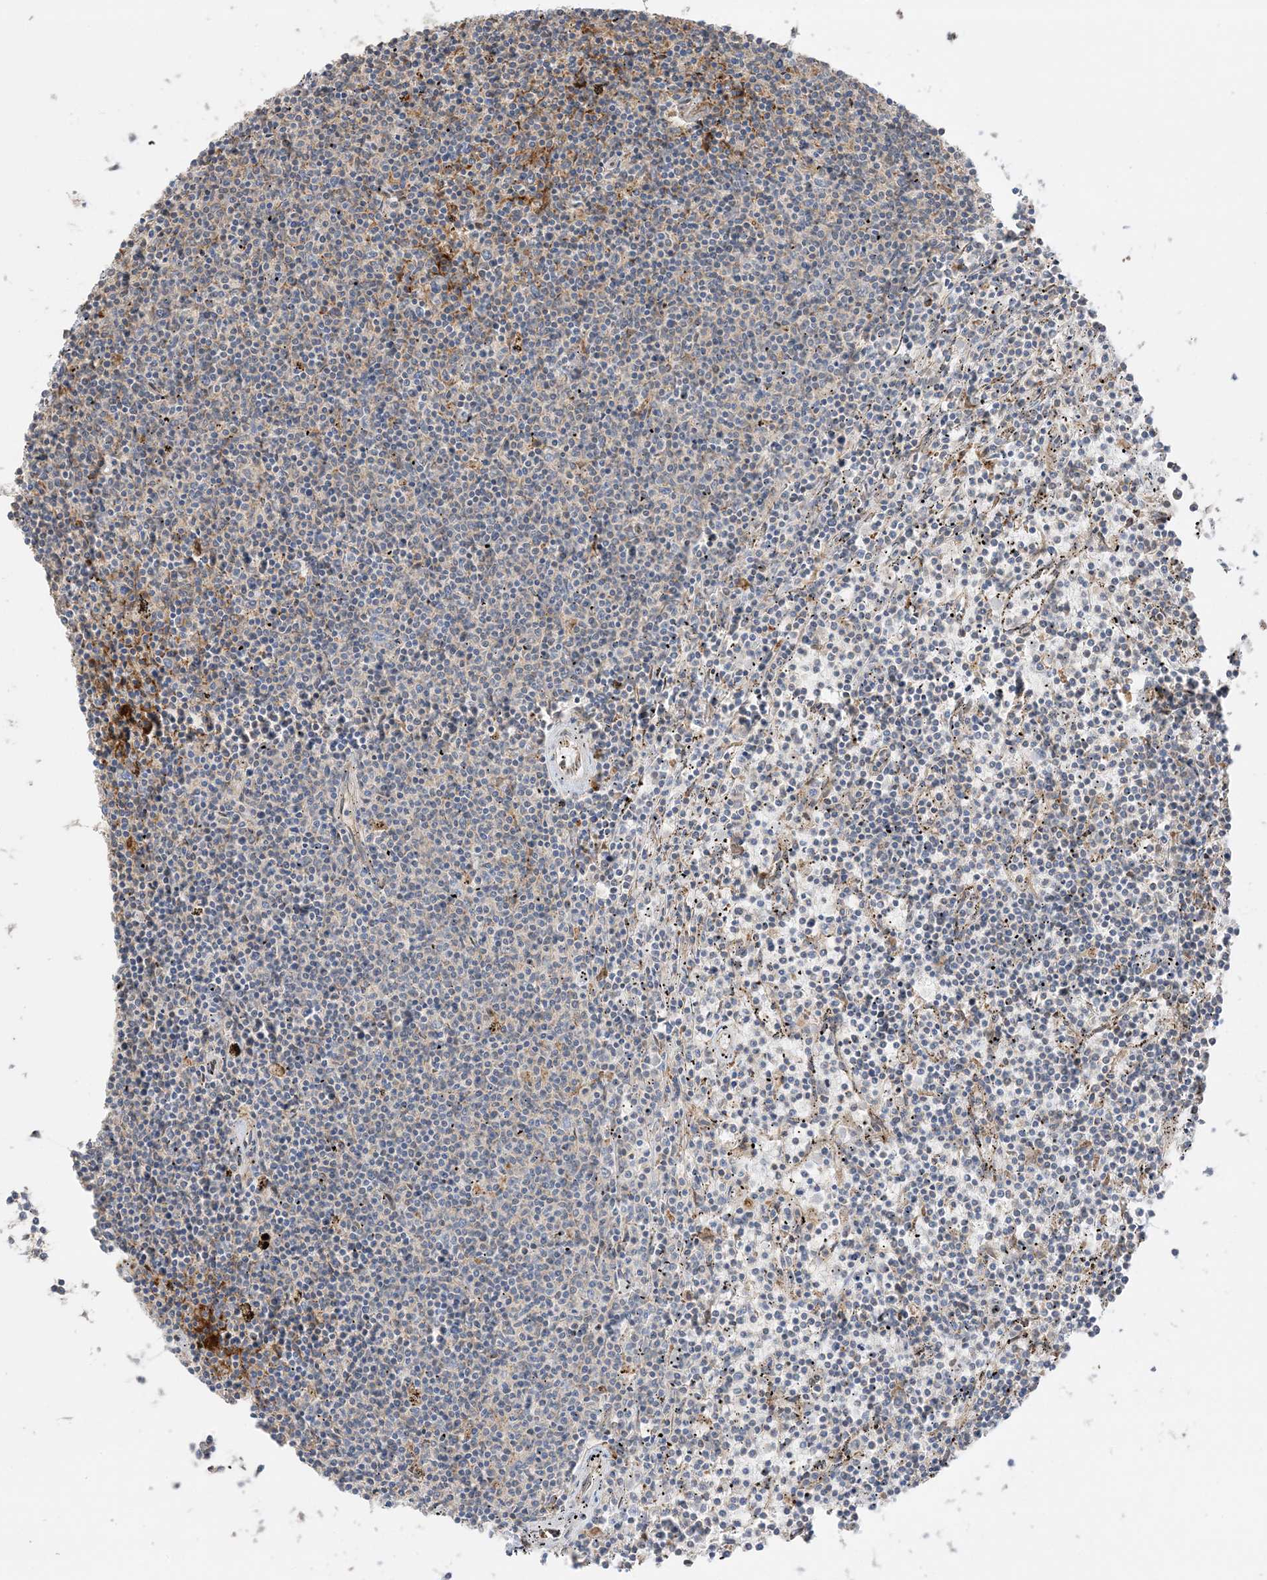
{"staining": {"intensity": "negative", "quantity": "none", "location": "none"}, "tissue": "lymphoma", "cell_type": "Tumor cells", "image_type": "cancer", "snomed": [{"axis": "morphology", "description": "Malignant lymphoma, non-Hodgkin's type, Low grade"}, {"axis": "topography", "description": "Spleen"}], "caption": "Immunohistochemistry (IHC) image of neoplastic tissue: low-grade malignant lymphoma, non-Hodgkin's type stained with DAB (3,3'-diaminobenzidine) shows no significant protein expression in tumor cells.", "gene": "ZBTB41", "patient": {"sex": "female", "age": 50}}